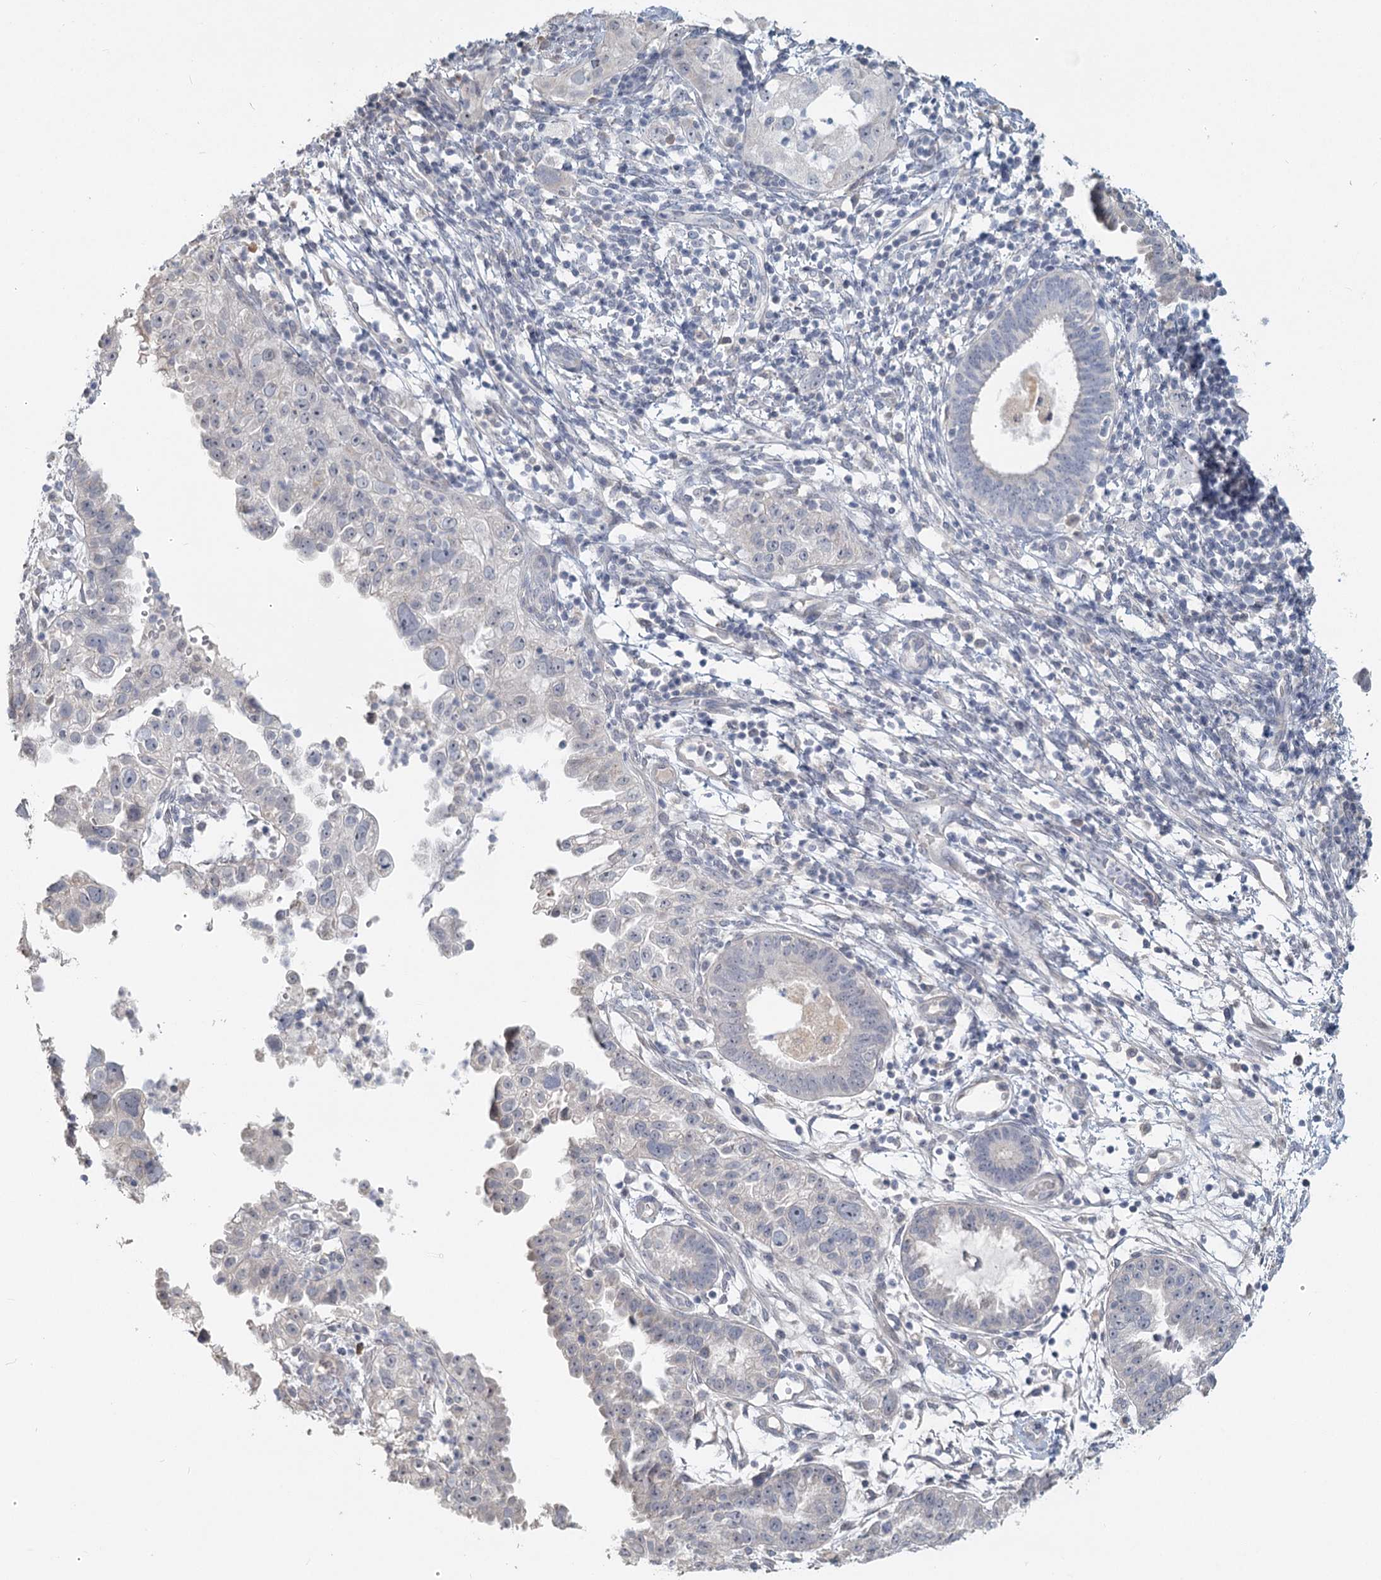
{"staining": {"intensity": "negative", "quantity": "none", "location": "none"}, "tissue": "endometrial cancer", "cell_type": "Tumor cells", "image_type": "cancer", "snomed": [{"axis": "morphology", "description": "Adenocarcinoma, NOS"}, {"axis": "topography", "description": "Endometrium"}], "caption": "Tumor cells are negative for brown protein staining in adenocarcinoma (endometrial).", "gene": "SLC9A3", "patient": {"sex": "female", "age": 85}}